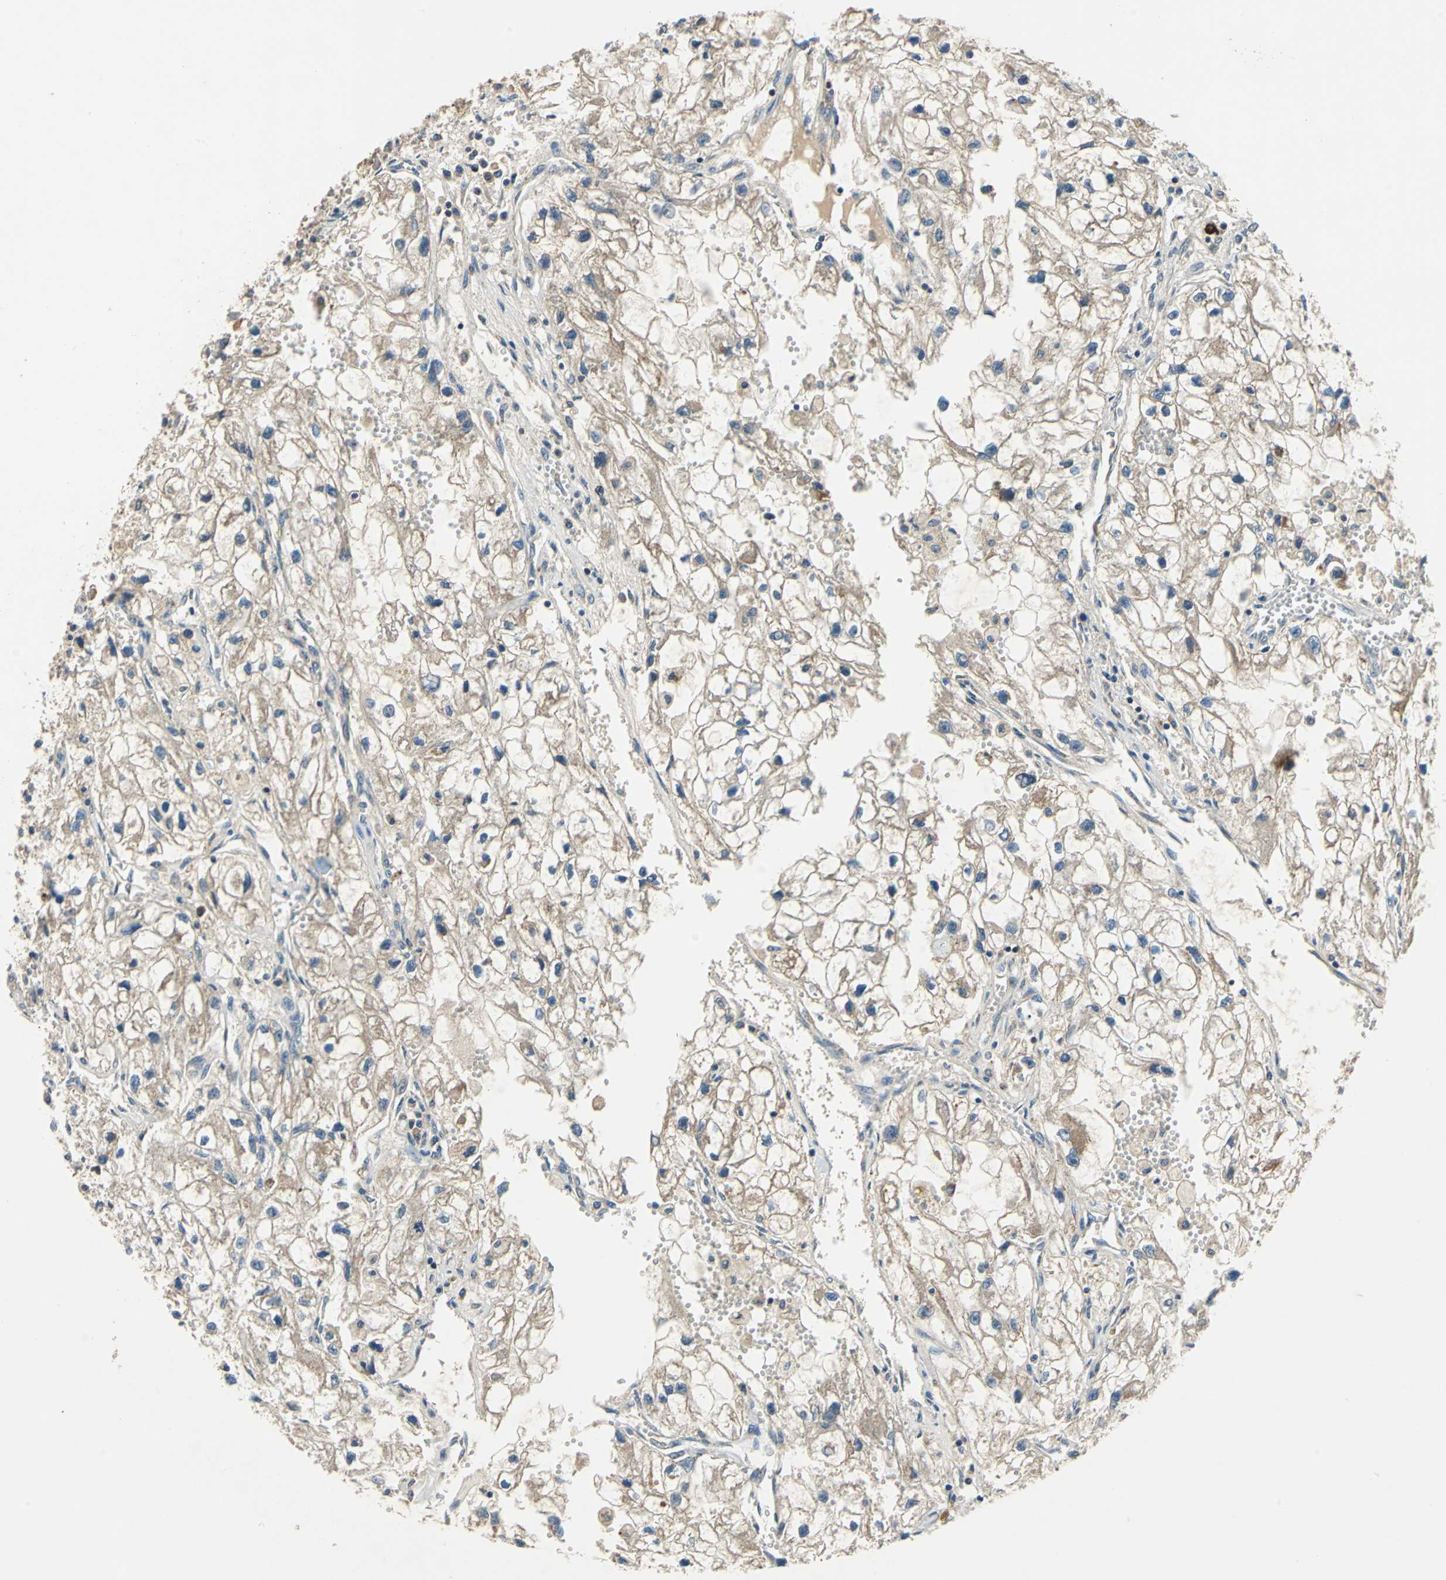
{"staining": {"intensity": "weak", "quantity": ">75%", "location": "cytoplasmic/membranous"}, "tissue": "renal cancer", "cell_type": "Tumor cells", "image_type": "cancer", "snomed": [{"axis": "morphology", "description": "Adenocarcinoma, NOS"}, {"axis": "topography", "description": "Kidney"}], "caption": "Renal adenocarcinoma stained with a protein marker exhibits weak staining in tumor cells.", "gene": "SLC19A2", "patient": {"sex": "female", "age": 70}}